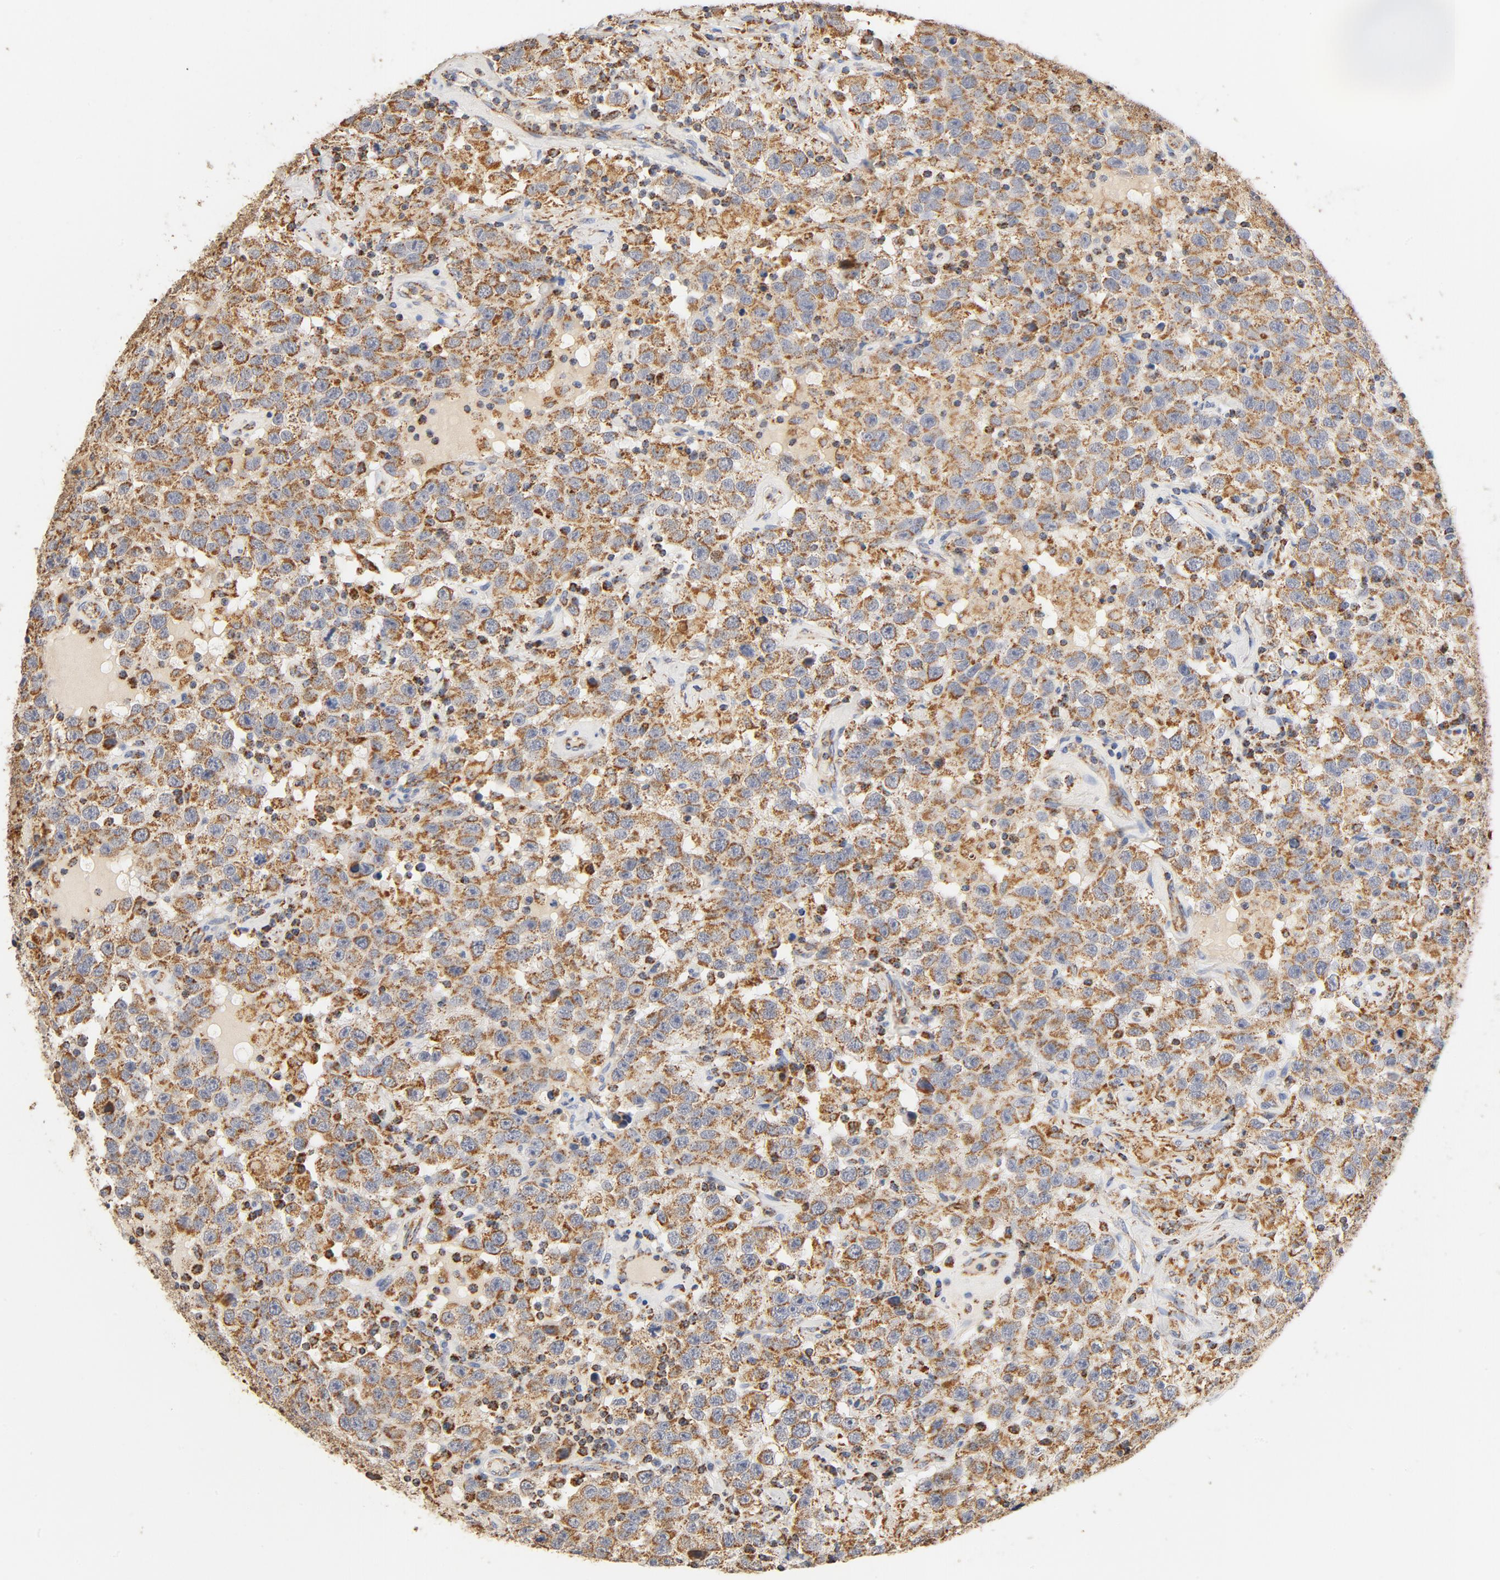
{"staining": {"intensity": "moderate", "quantity": ">75%", "location": "cytoplasmic/membranous"}, "tissue": "testis cancer", "cell_type": "Tumor cells", "image_type": "cancer", "snomed": [{"axis": "morphology", "description": "Seminoma, NOS"}, {"axis": "topography", "description": "Testis"}], "caption": "Testis cancer tissue demonstrates moderate cytoplasmic/membranous positivity in about >75% of tumor cells The staining was performed using DAB to visualize the protein expression in brown, while the nuclei were stained in blue with hematoxylin (Magnification: 20x).", "gene": "COX4I1", "patient": {"sex": "male", "age": 41}}